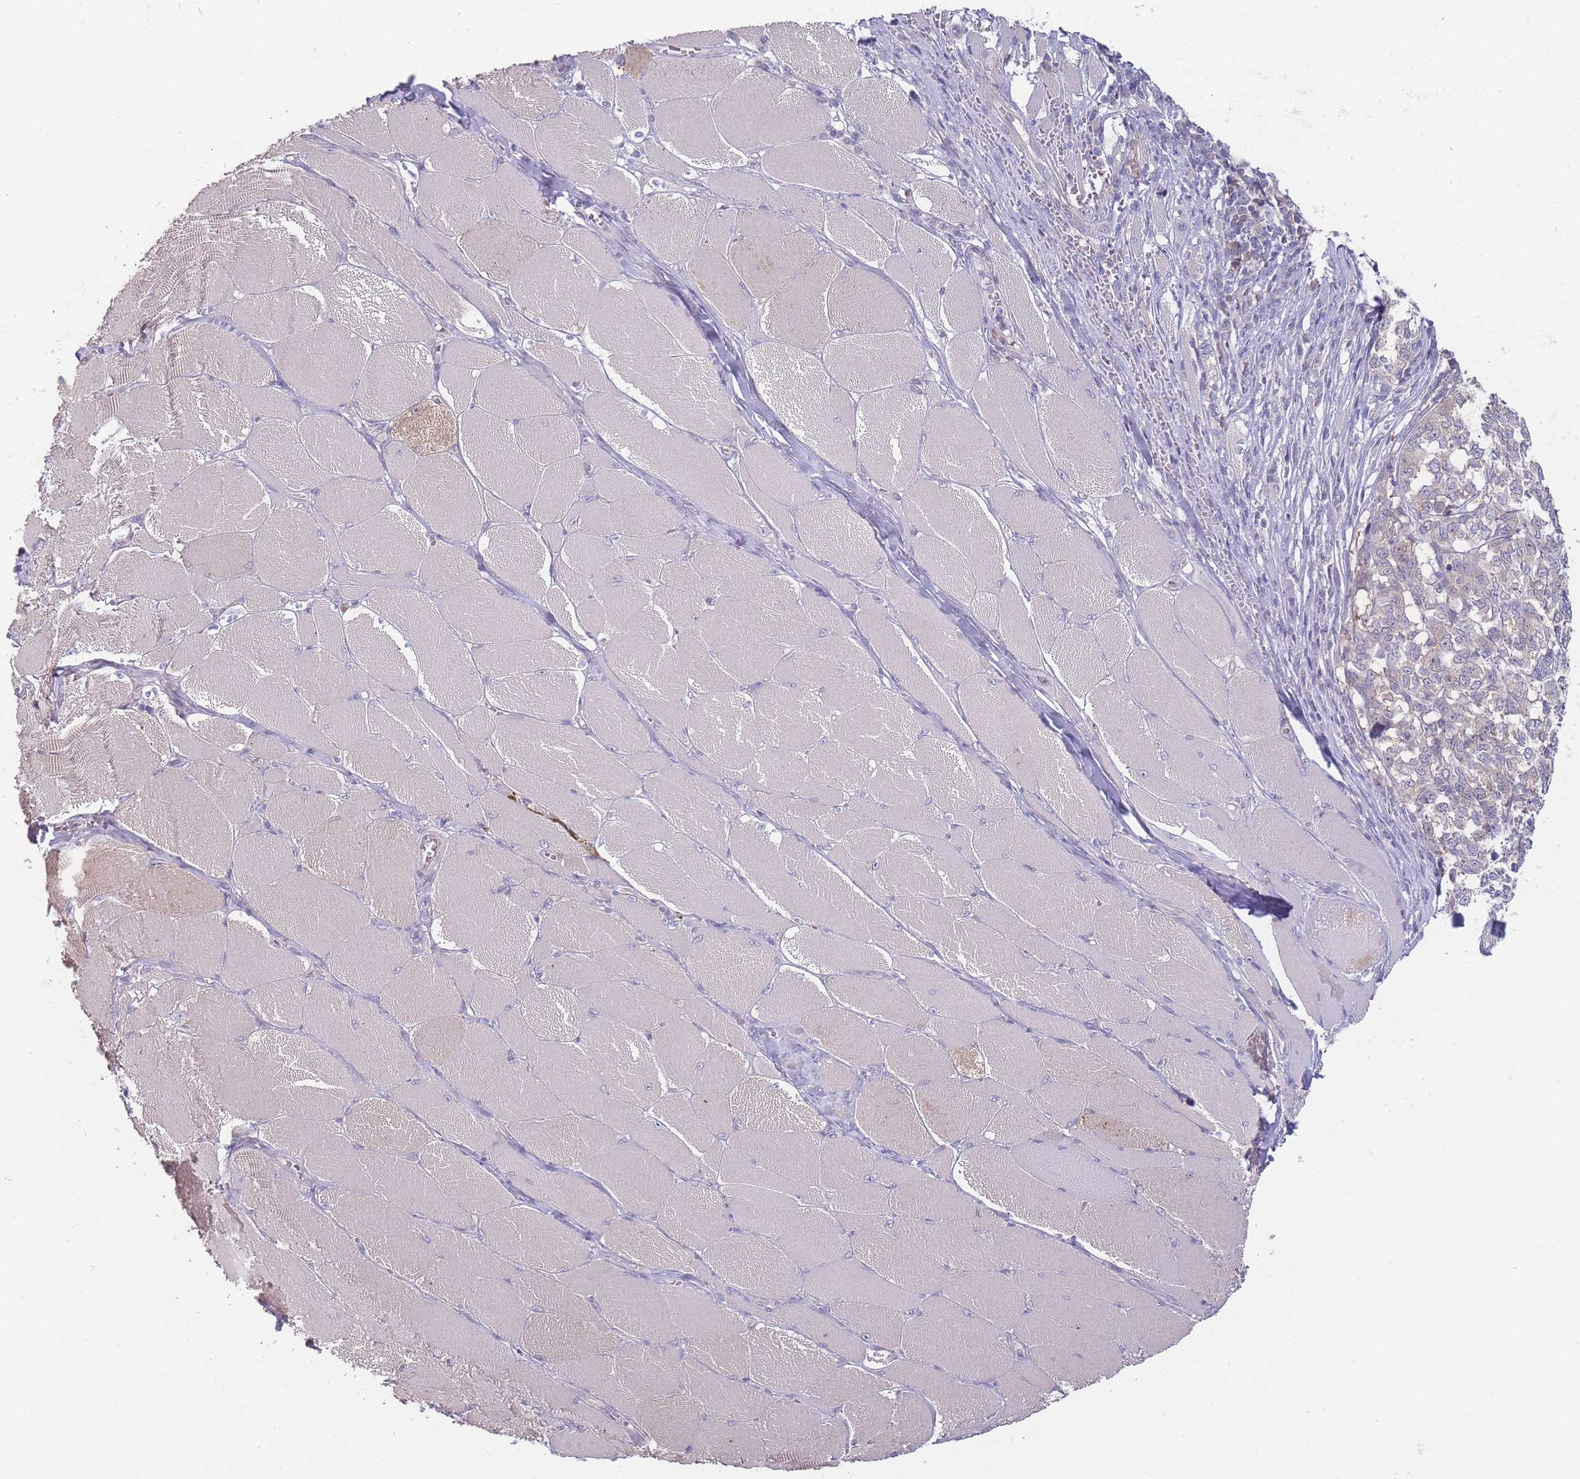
{"staining": {"intensity": "weak", "quantity": "25%-75%", "location": "cytoplasmic/membranous"}, "tissue": "melanoma", "cell_type": "Tumor cells", "image_type": "cancer", "snomed": [{"axis": "morphology", "description": "Malignant melanoma, NOS"}, {"axis": "topography", "description": "Skin"}], "caption": "Malignant melanoma was stained to show a protein in brown. There is low levels of weak cytoplasmic/membranous staining in about 25%-75% of tumor cells.", "gene": "SPHKAP", "patient": {"sex": "female", "age": 72}}